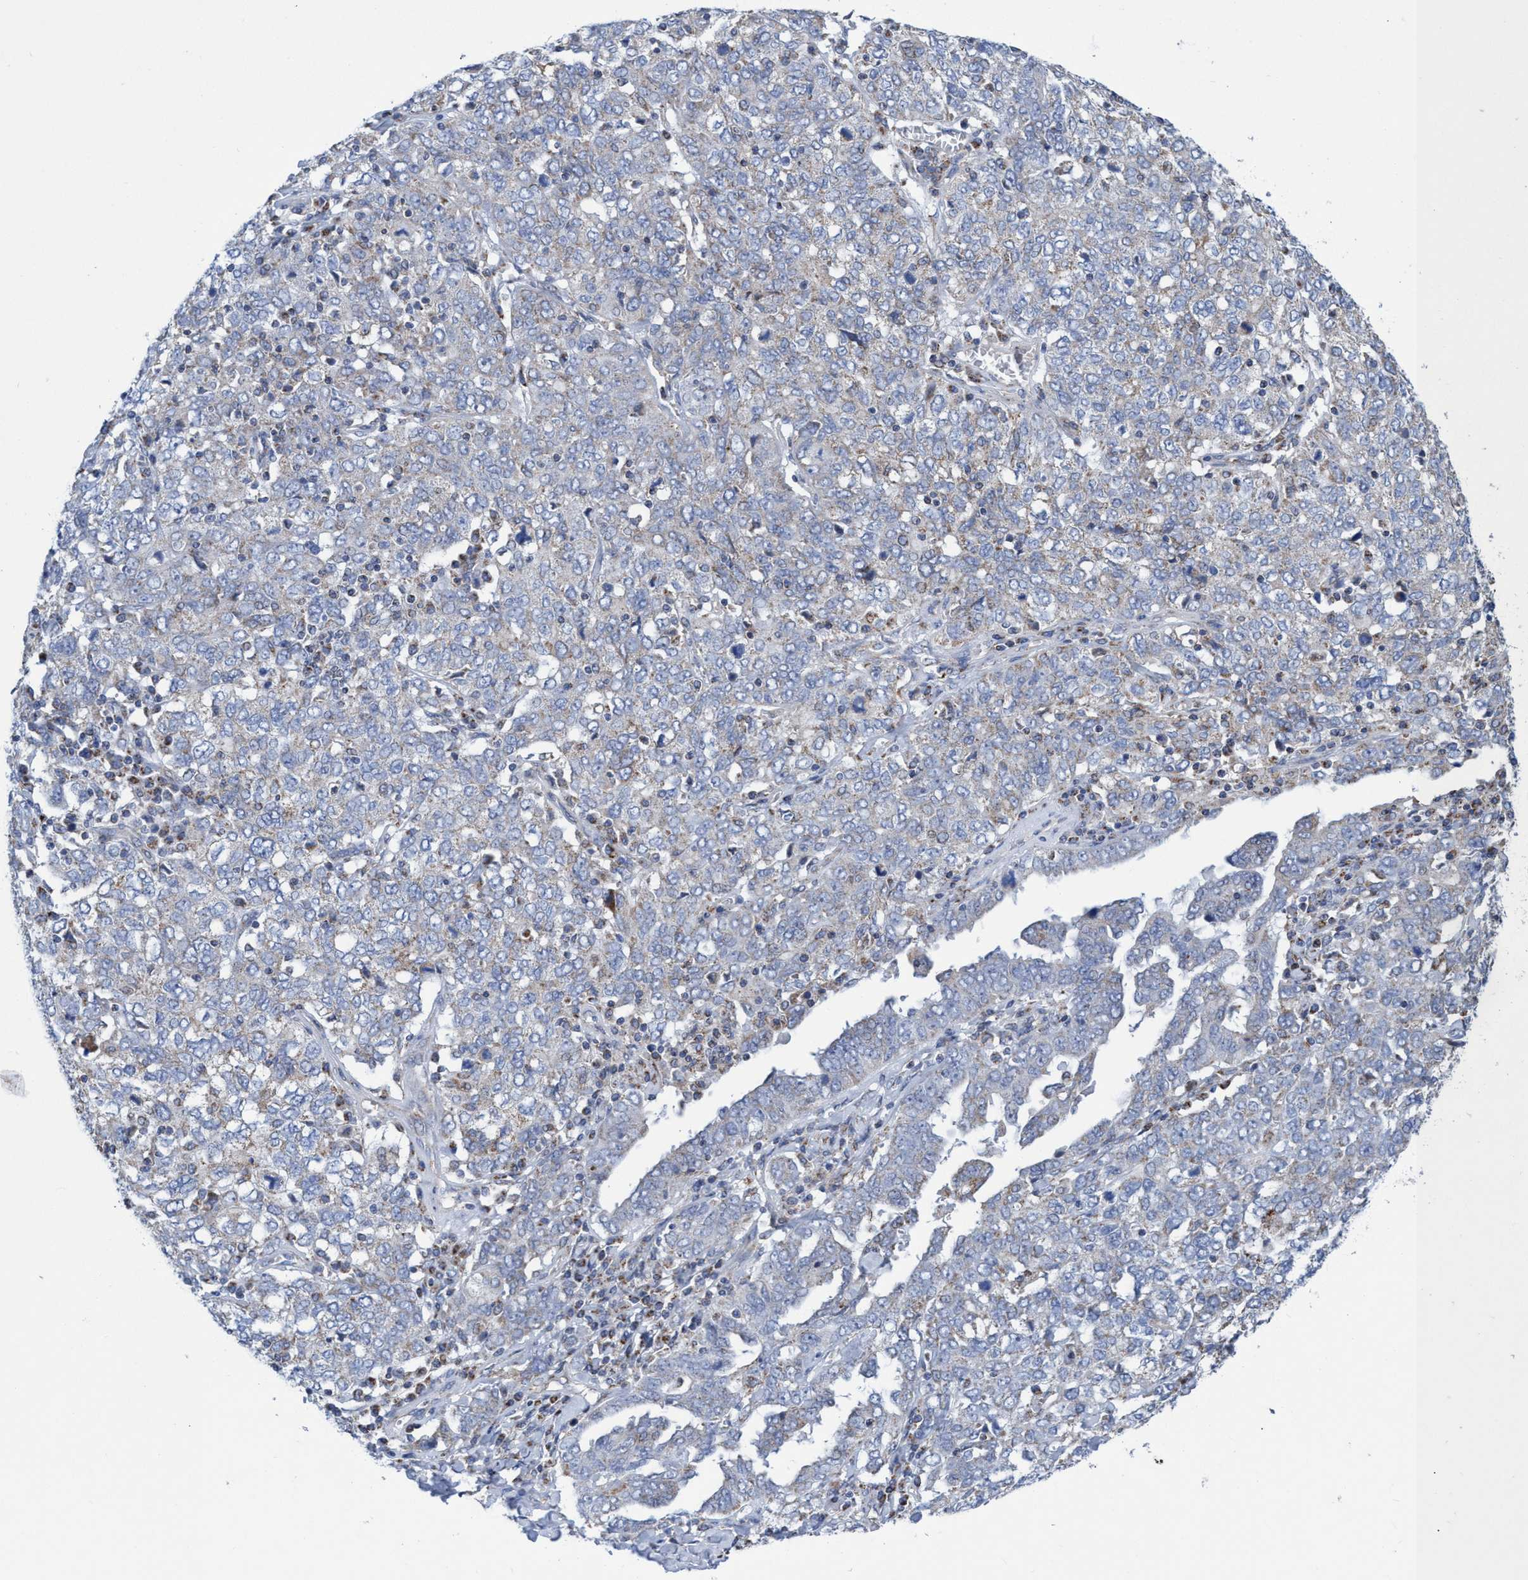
{"staining": {"intensity": "weak", "quantity": "<25%", "location": "cytoplasmic/membranous"}, "tissue": "ovarian cancer", "cell_type": "Tumor cells", "image_type": "cancer", "snomed": [{"axis": "morphology", "description": "Carcinoma, endometroid"}, {"axis": "topography", "description": "Ovary"}], "caption": "Immunohistochemistry of human ovarian cancer (endometroid carcinoma) displays no positivity in tumor cells.", "gene": "ZNF750", "patient": {"sex": "female", "age": 62}}